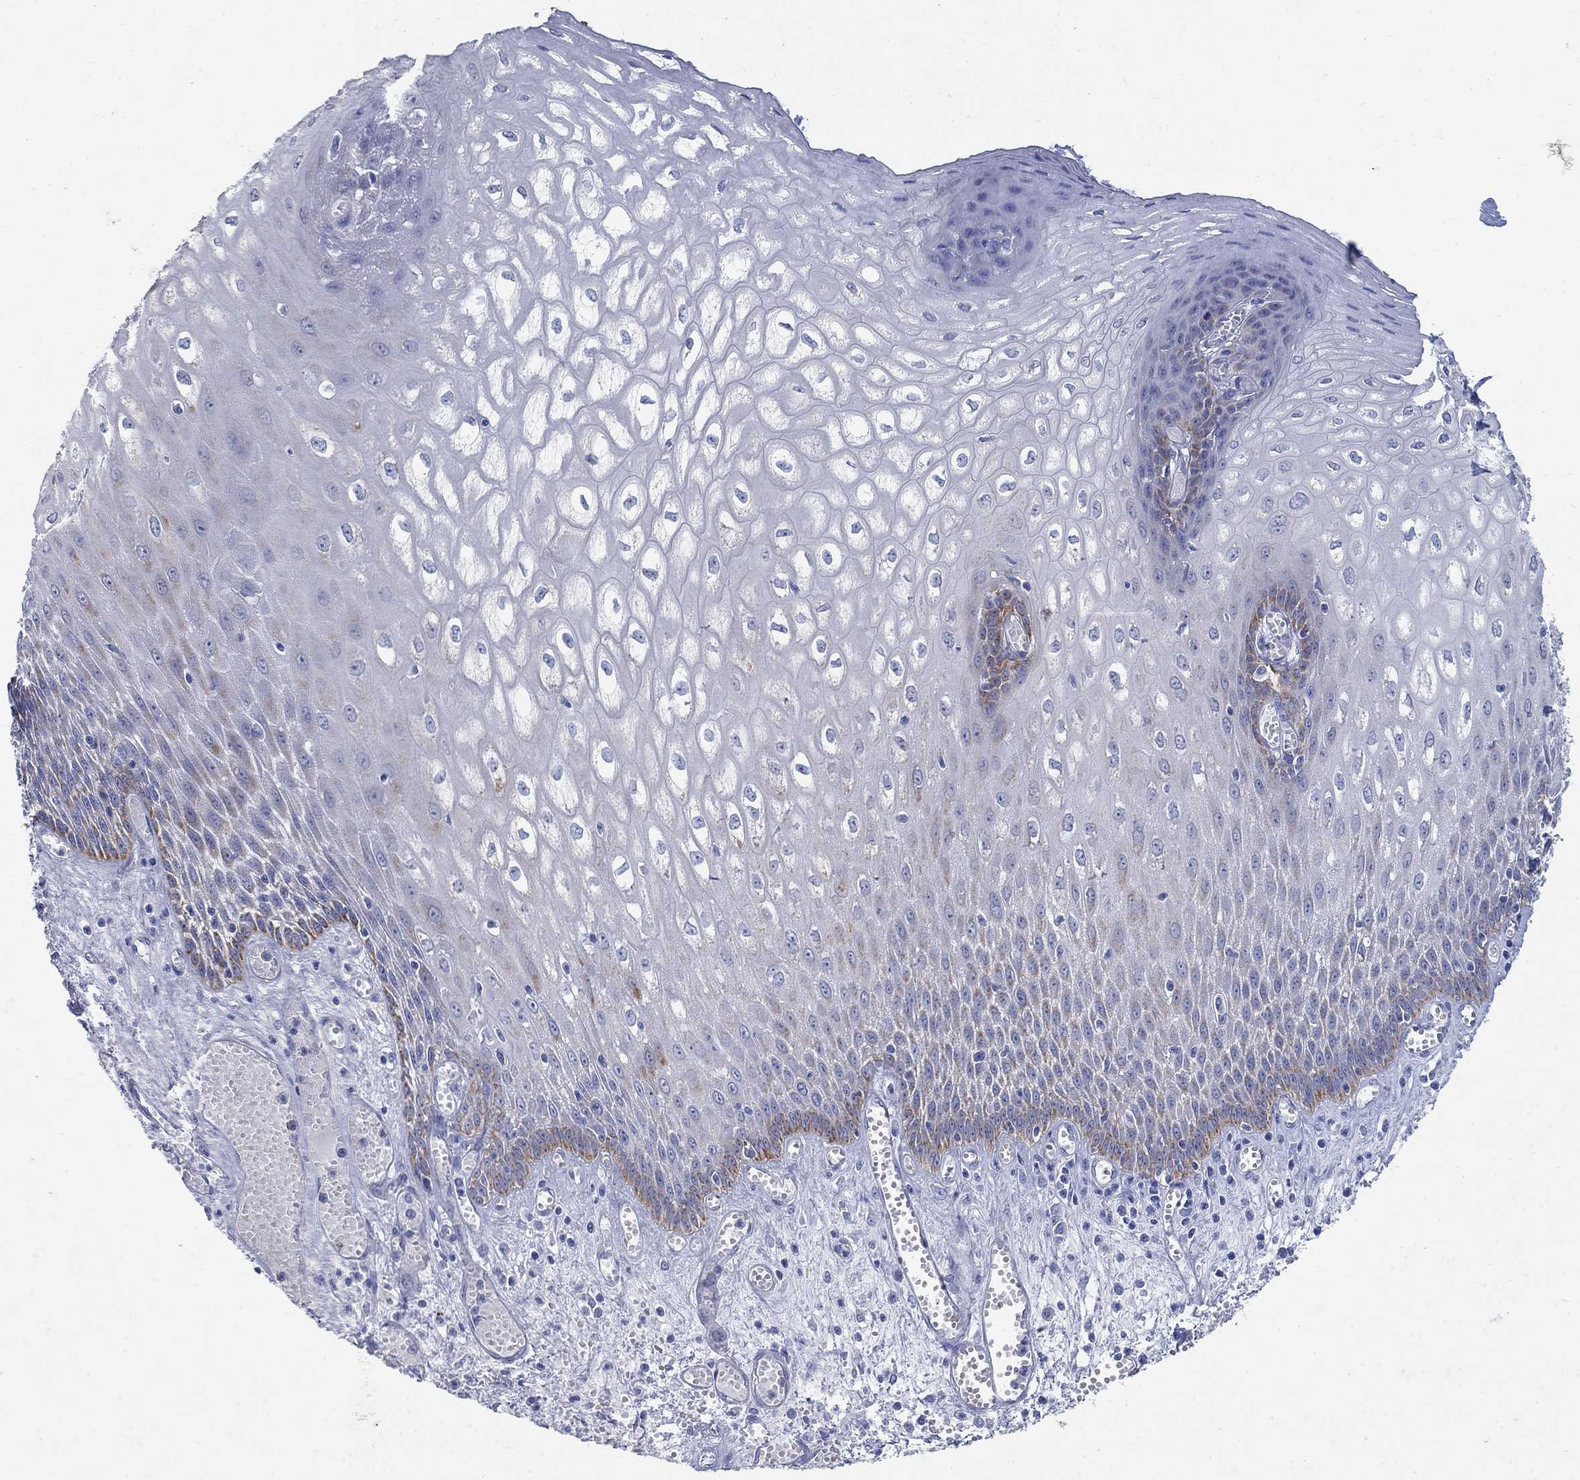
{"staining": {"intensity": "moderate", "quantity": "<25%", "location": "cytoplasmic/membranous"}, "tissue": "esophagus", "cell_type": "Squamous epithelial cells", "image_type": "normal", "snomed": [{"axis": "morphology", "description": "Normal tissue, NOS"}, {"axis": "topography", "description": "Esophagus"}], "caption": "Protein staining displays moderate cytoplasmic/membranous positivity in approximately <25% of squamous epithelial cells in benign esophagus. Immunohistochemistry stains the protein of interest in brown and the nuclei are stained blue.", "gene": "ZDHHC14", "patient": {"sex": "male", "age": 58}}